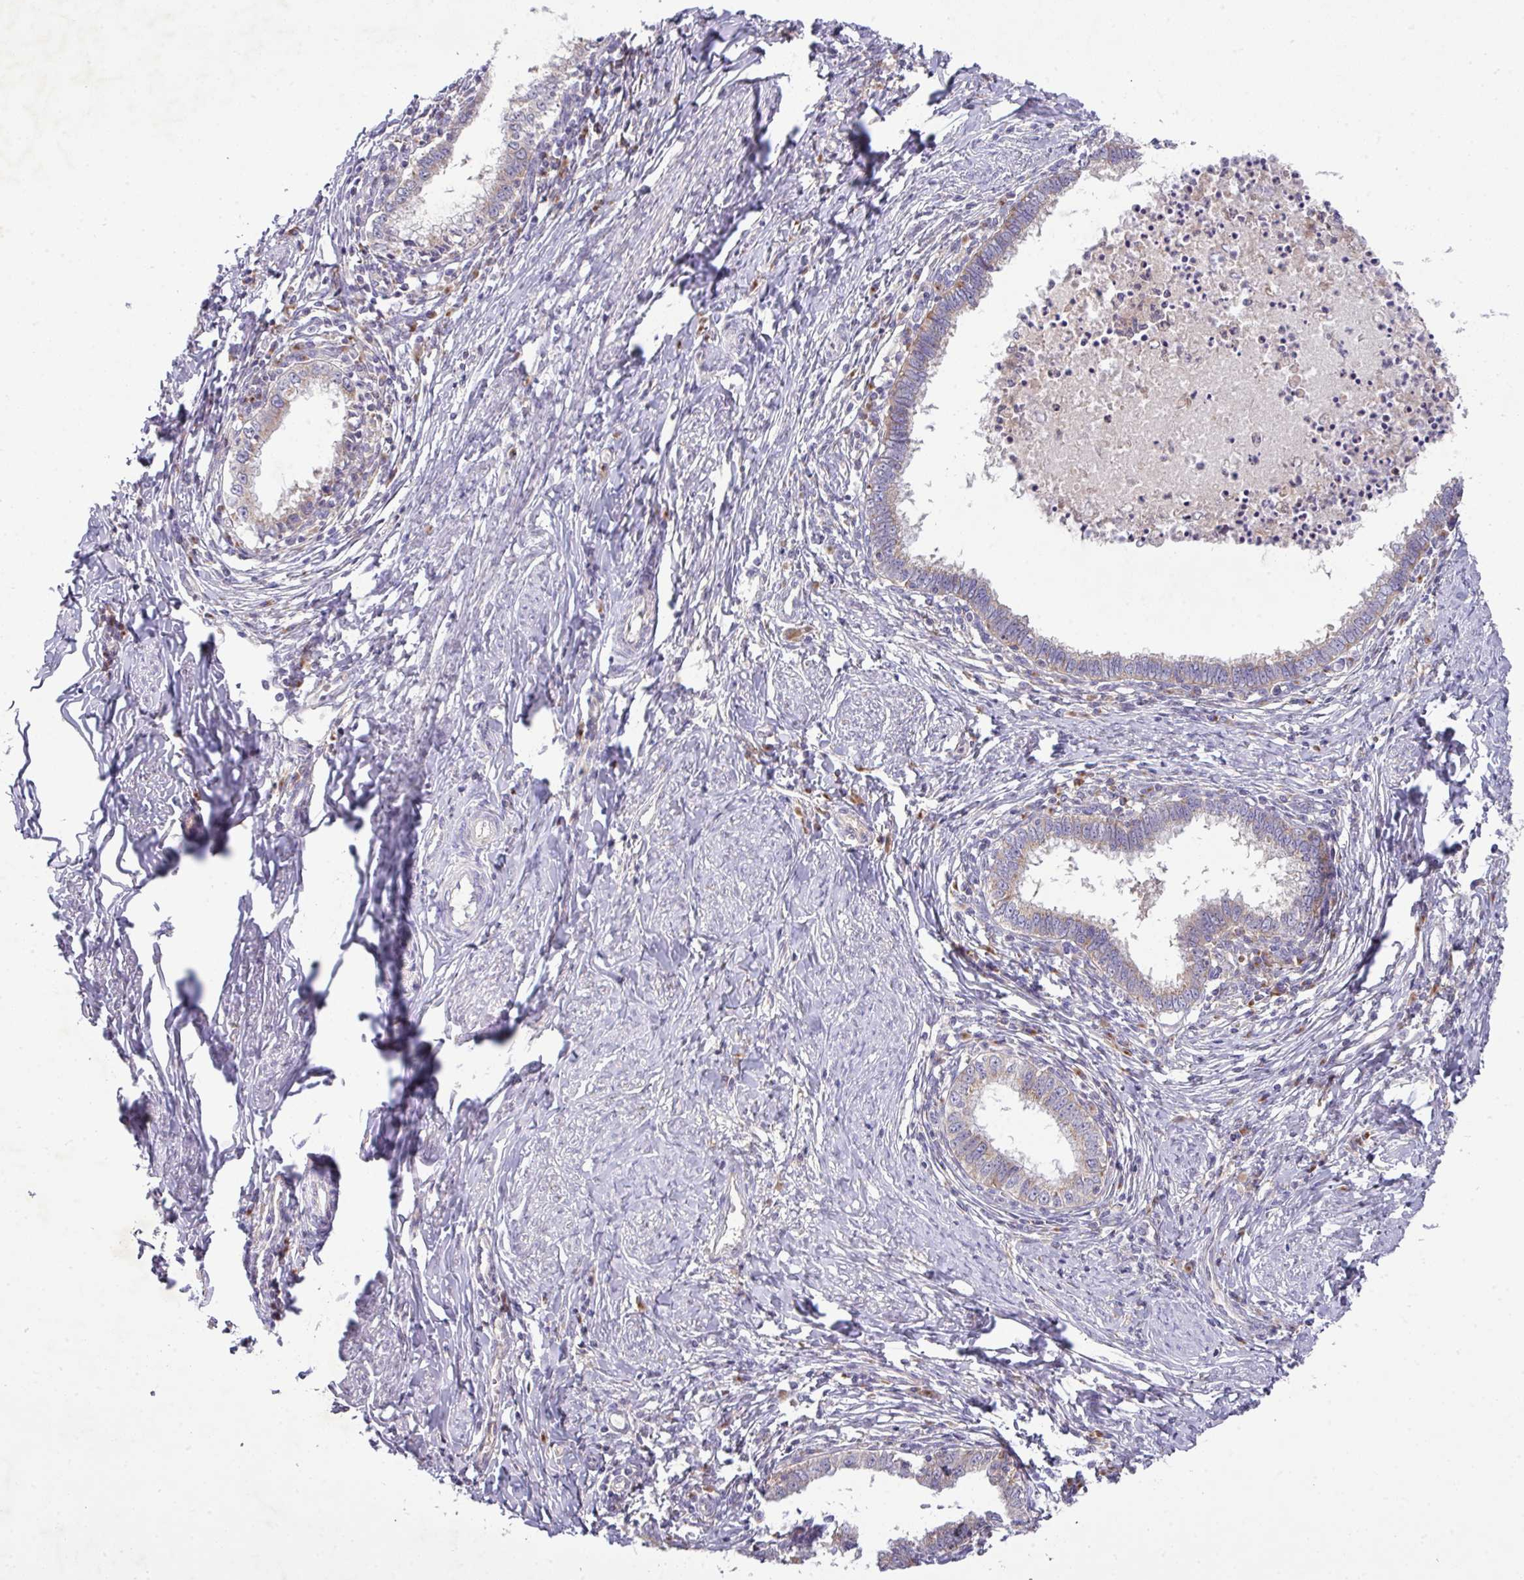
{"staining": {"intensity": "negative", "quantity": "none", "location": "none"}, "tissue": "cervical cancer", "cell_type": "Tumor cells", "image_type": "cancer", "snomed": [{"axis": "morphology", "description": "Adenocarcinoma, NOS"}, {"axis": "topography", "description": "Cervix"}], "caption": "Cervical cancer (adenocarcinoma) was stained to show a protein in brown. There is no significant expression in tumor cells. Nuclei are stained in blue.", "gene": "VTI1A", "patient": {"sex": "female", "age": 36}}